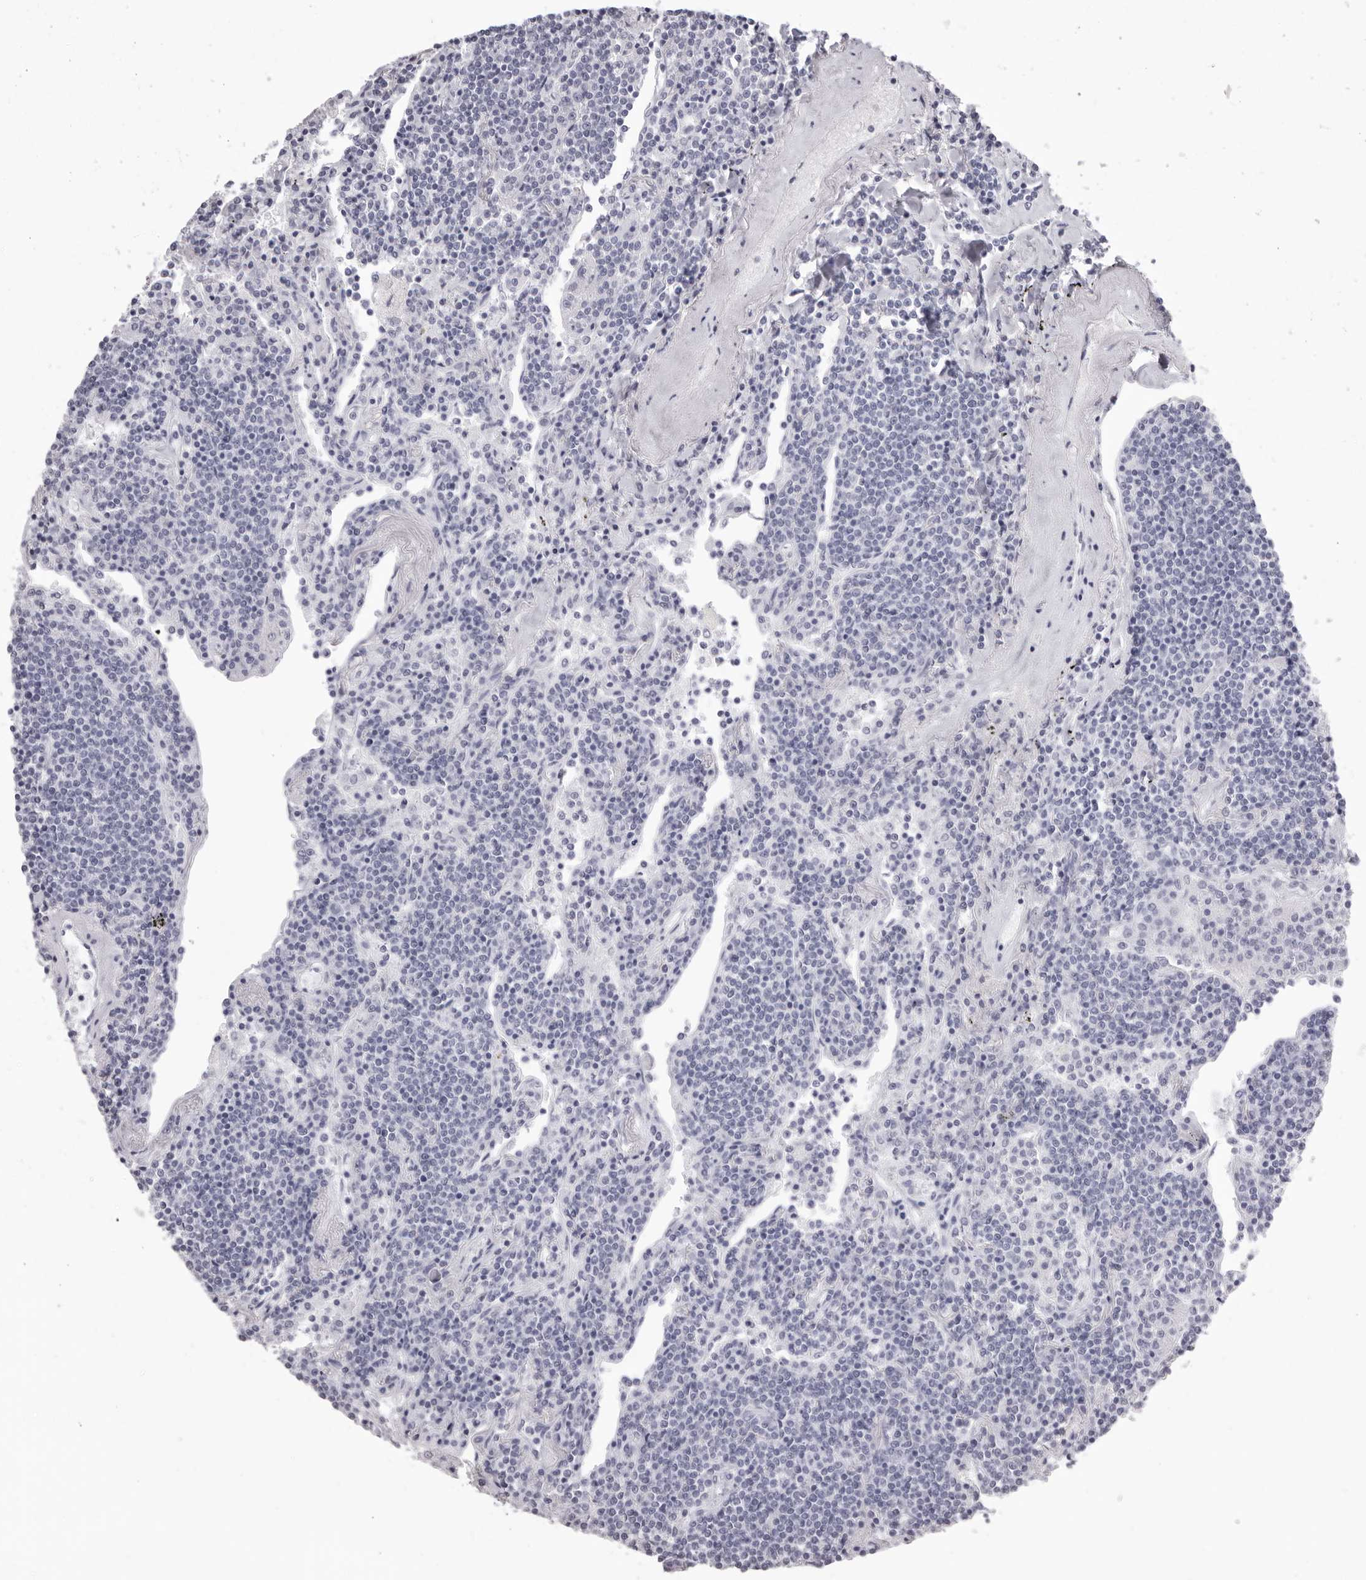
{"staining": {"intensity": "negative", "quantity": "none", "location": "none"}, "tissue": "lymphoma", "cell_type": "Tumor cells", "image_type": "cancer", "snomed": [{"axis": "morphology", "description": "Malignant lymphoma, non-Hodgkin's type, Low grade"}, {"axis": "topography", "description": "Lung"}], "caption": "The immunohistochemistry (IHC) photomicrograph has no significant expression in tumor cells of malignant lymphoma, non-Hodgkin's type (low-grade) tissue. The staining is performed using DAB brown chromogen with nuclei counter-stained in using hematoxylin.", "gene": "CST1", "patient": {"sex": "female", "age": 71}}